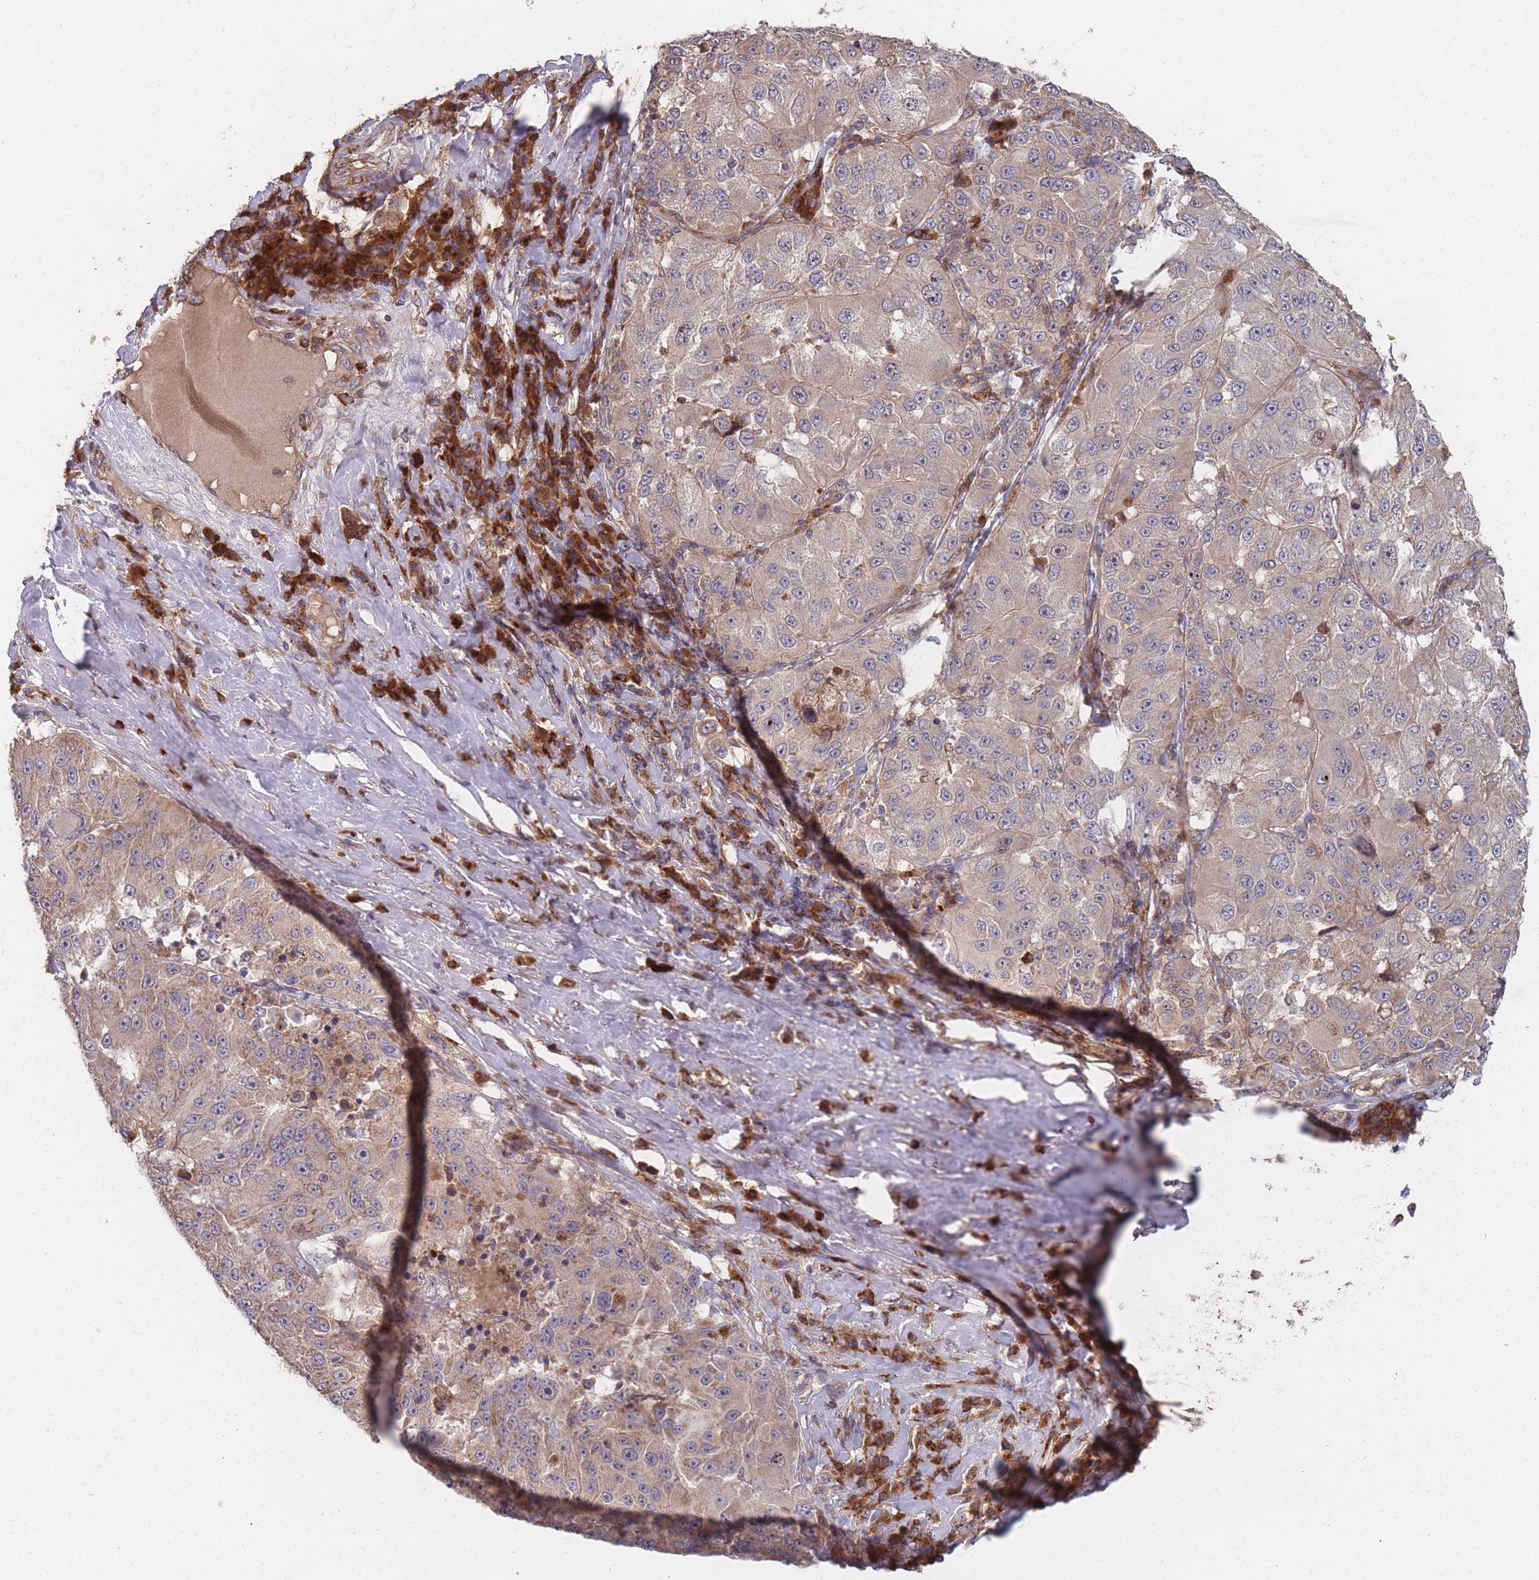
{"staining": {"intensity": "weak", "quantity": "25%-75%", "location": "cytoplasmic/membranous"}, "tissue": "melanoma", "cell_type": "Tumor cells", "image_type": "cancer", "snomed": [{"axis": "morphology", "description": "Malignant melanoma, Metastatic site"}, {"axis": "topography", "description": "Lymph node"}], "caption": "Melanoma stained for a protein (brown) demonstrates weak cytoplasmic/membranous positive expression in approximately 25%-75% of tumor cells.", "gene": "THSD7B", "patient": {"sex": "male", "age": 62}}